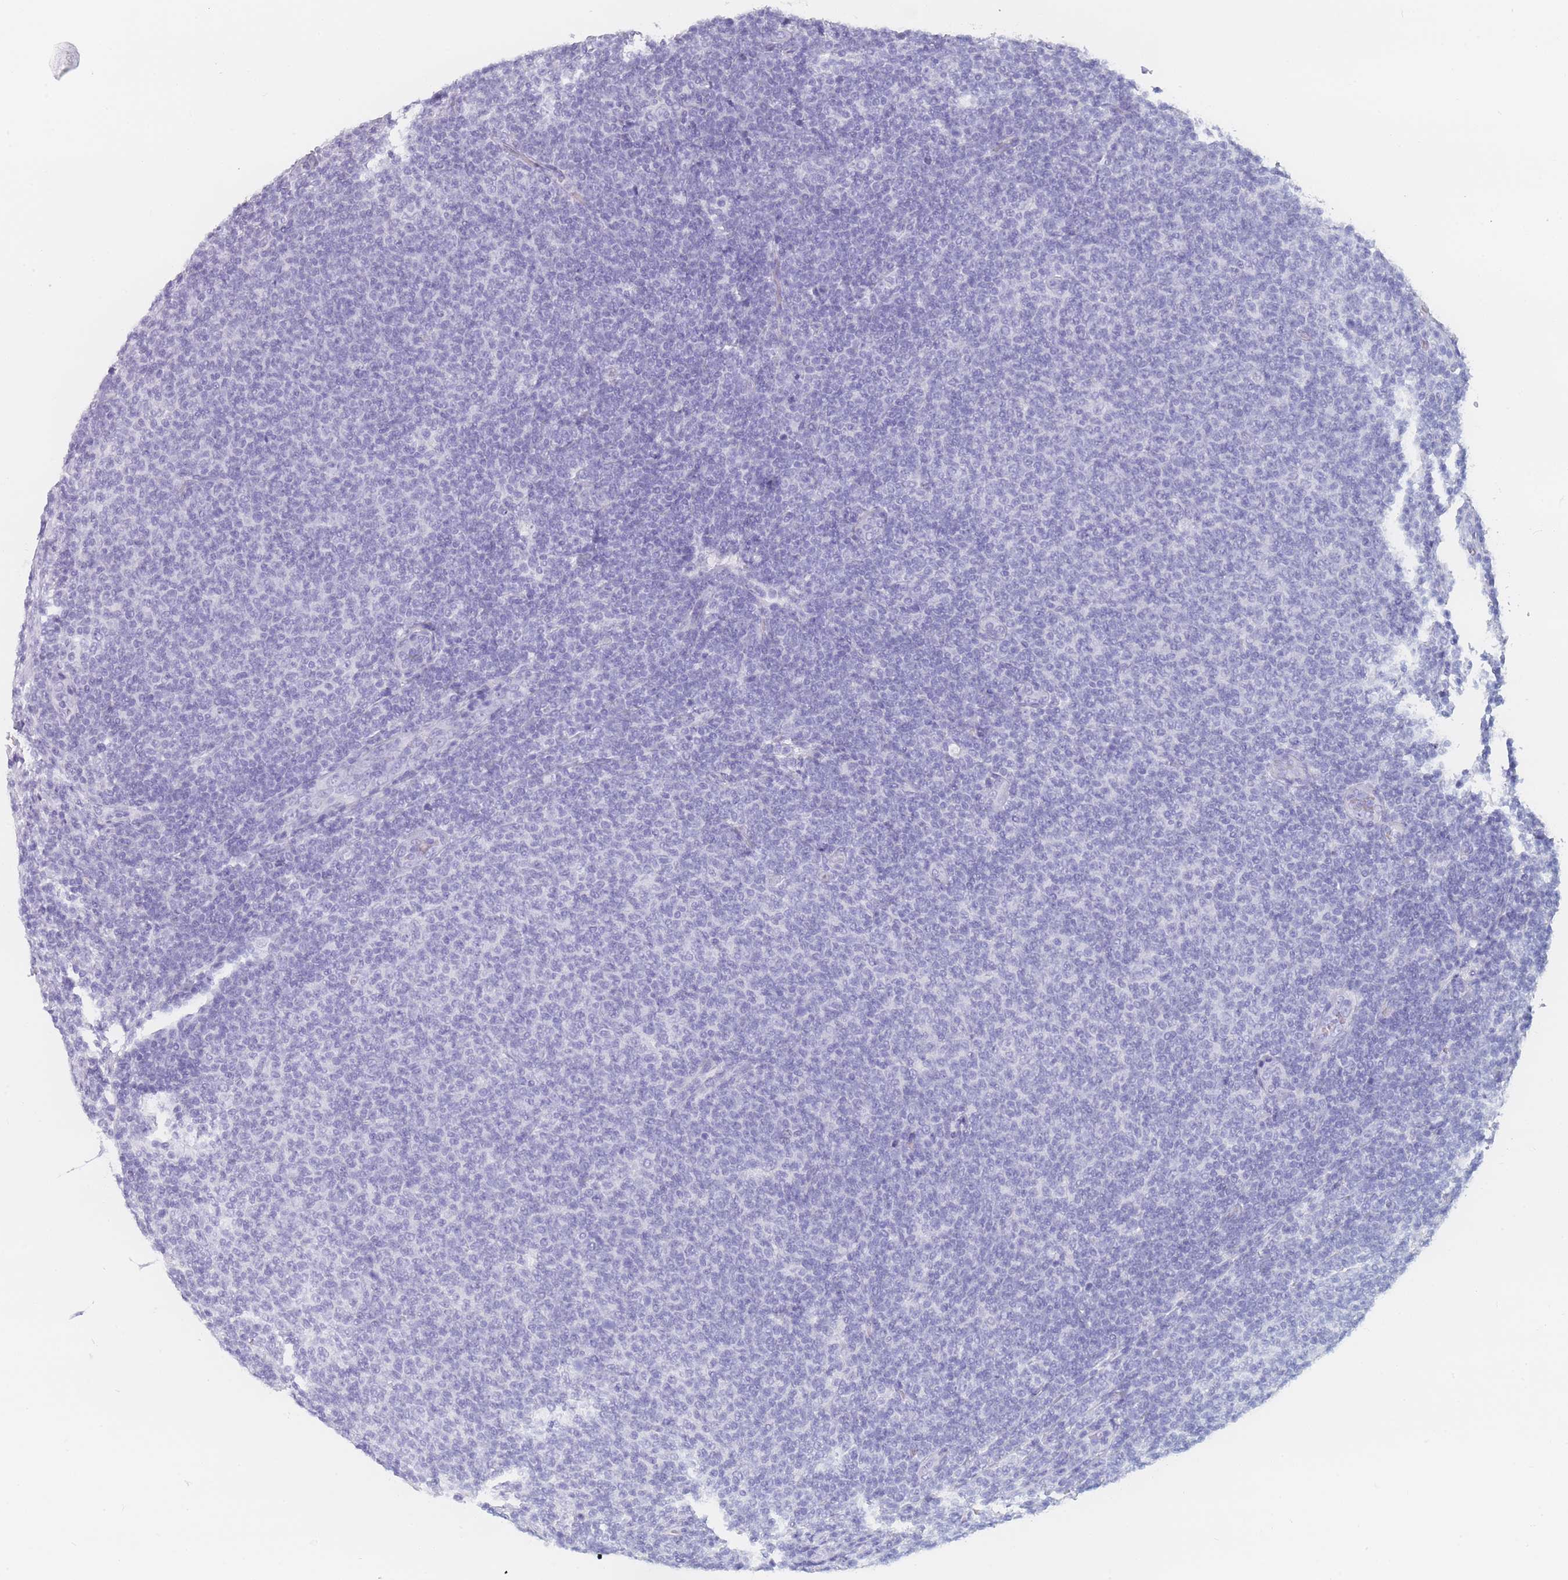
{"staining": {"intensity": "negative", "quantity": "none", "location": "none"}, "tissue": "lymphoma", "cell_type": "Tumor cells", "image_type": "cancer", "snomed": [{"axis": "morphology", "description": "Malignant lymphoma, non-Hodgkin's type, Low grade"}, {"axis": "topography", "description": "Lymph node"}], "caption": "Human lymphoma stained for a protein using immunohistochemistry (IHC) reveals no expression in tumor cells.", "gene": "OR5D16", "patient": {"sex": "male", "age": 66}}